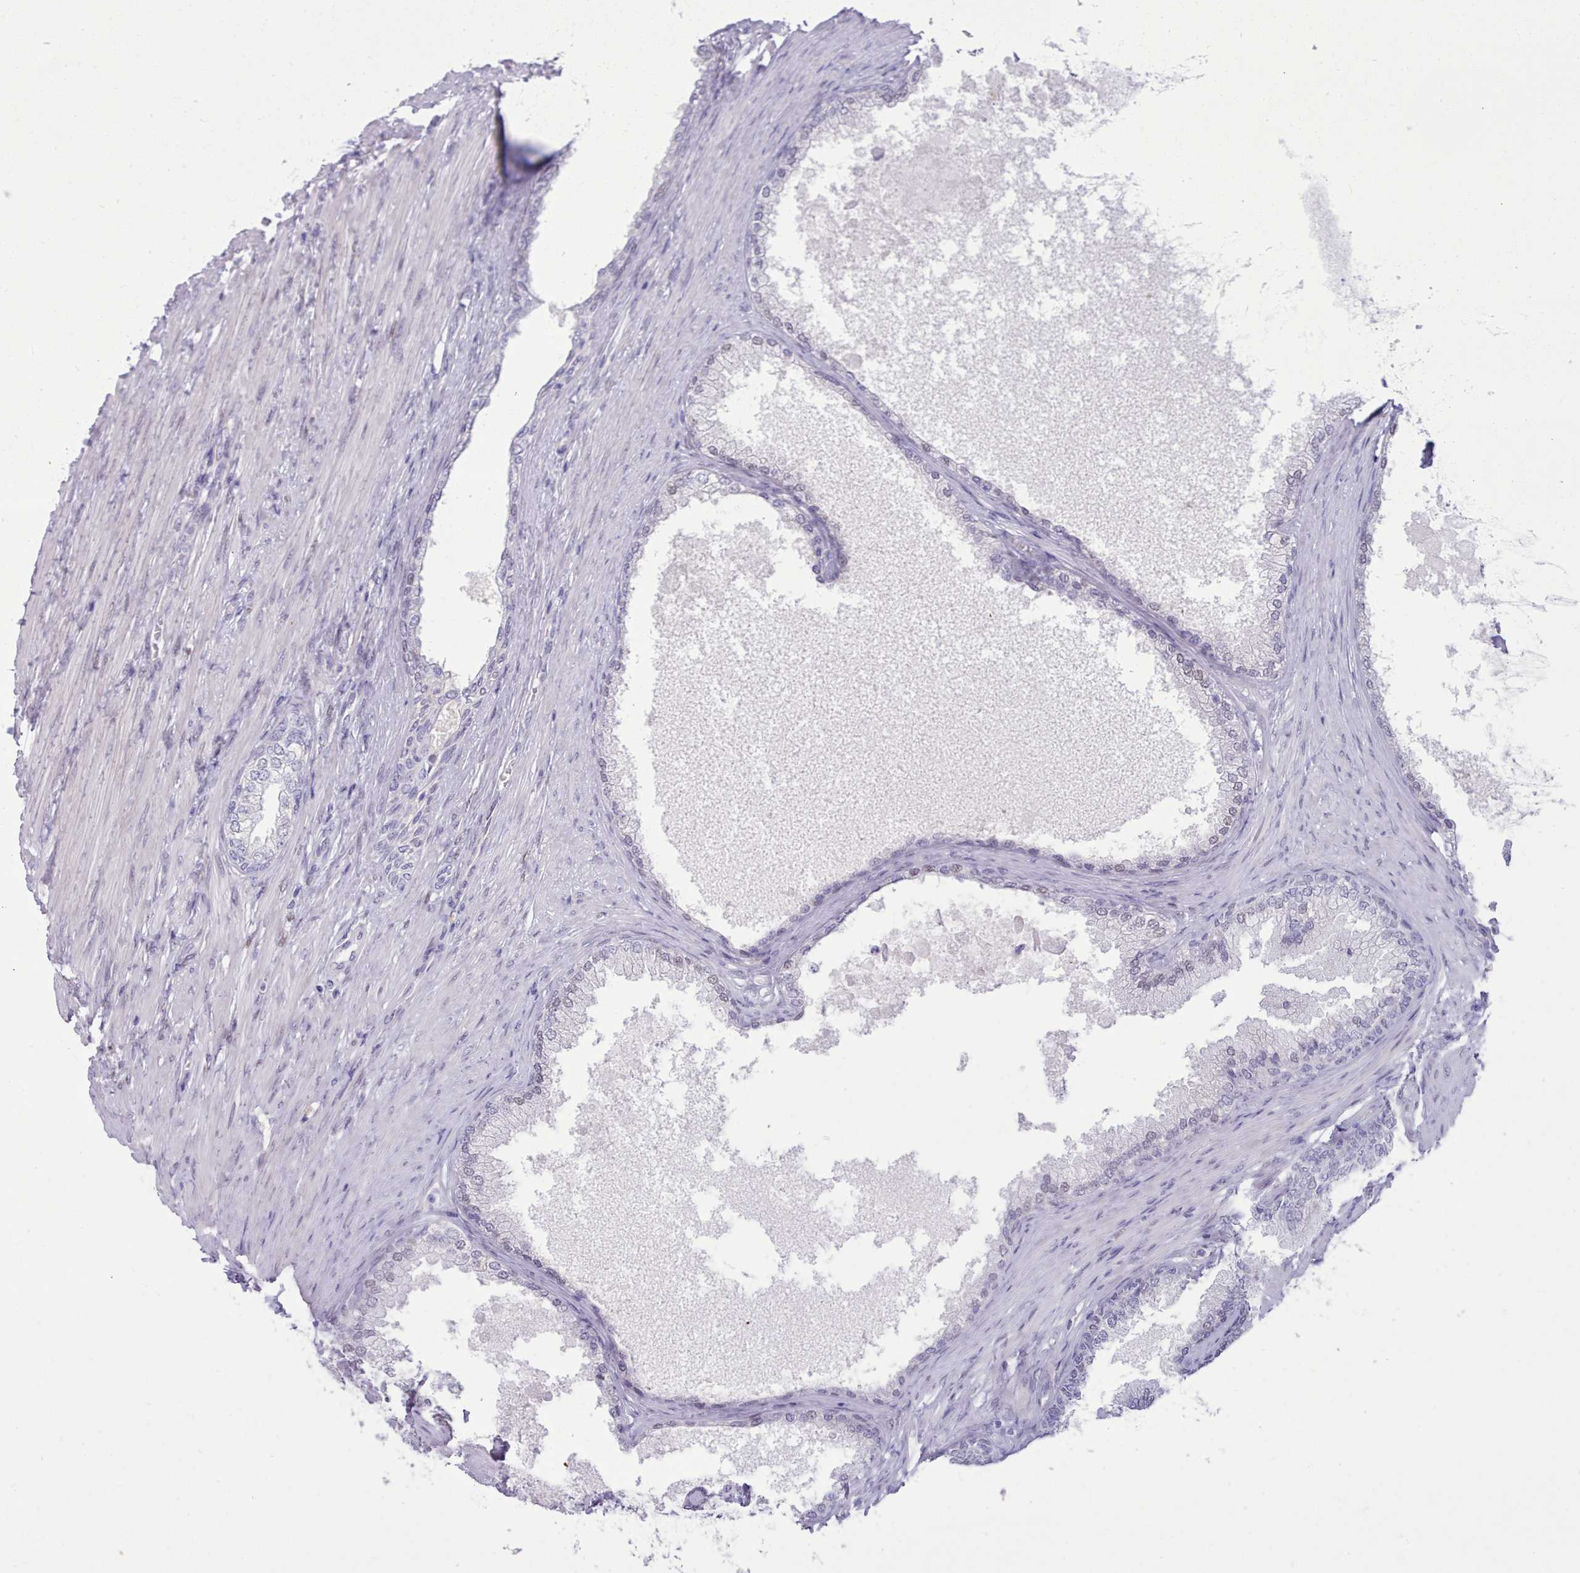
{"staining": {"intensity": "weak", "quantity": "<25%", "location": "cytoplasmic/membranous"}, "tissue": "prostate", "cell_type": "Glandular cells", "image_type": "normal", "snomed": [{"axis": "morphology", "description": "Normal tissue, NOS"}, {"axis": "topography", "description": "Prostate"}], "caption": "Immunohistochemical staining of unremarkable human prostate demonstrates no significant staining in glandular cells.", "gene": "TMEM253", "patient": {"sex": "male", "age": 76}}